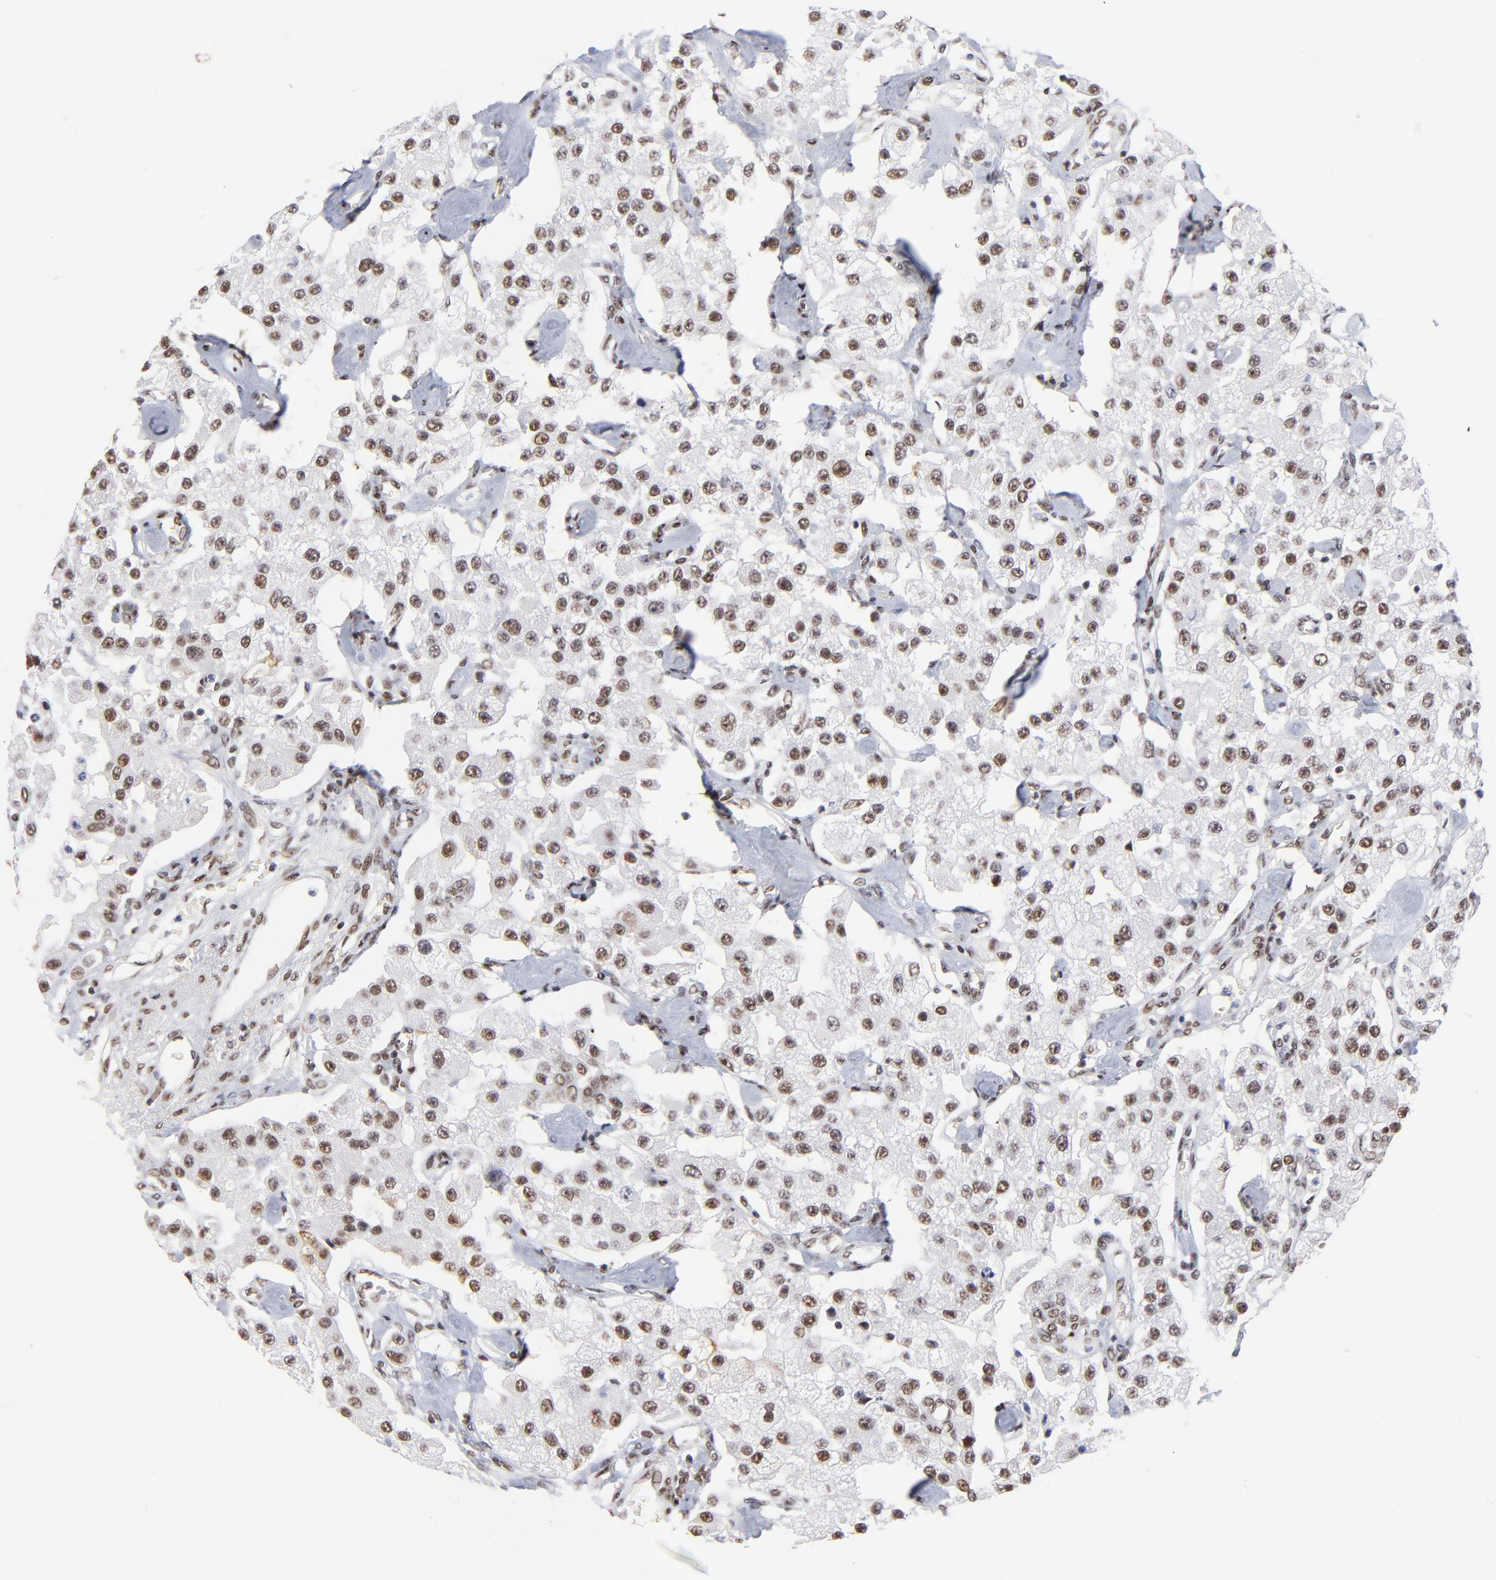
{"staining": {"intensity": "moderate", "quantity": "25%-75%", "location": "nuclear"}, "tissue": "carcinoid", "cell_type": "Tumor cells", "image_type": "cancer", "snomed": [{"axis": "morphology", "description": "Carcinoid, malignant, NOS"}, {"axis": "topography", "description": "Pancreas"}], "caption": "Tumor cells display moderate nuclear expression in approximately 25%-75% of cells in carcinoid.", "gene": "ZMYM3", "patient": {"sex": "male", "age": 41}}